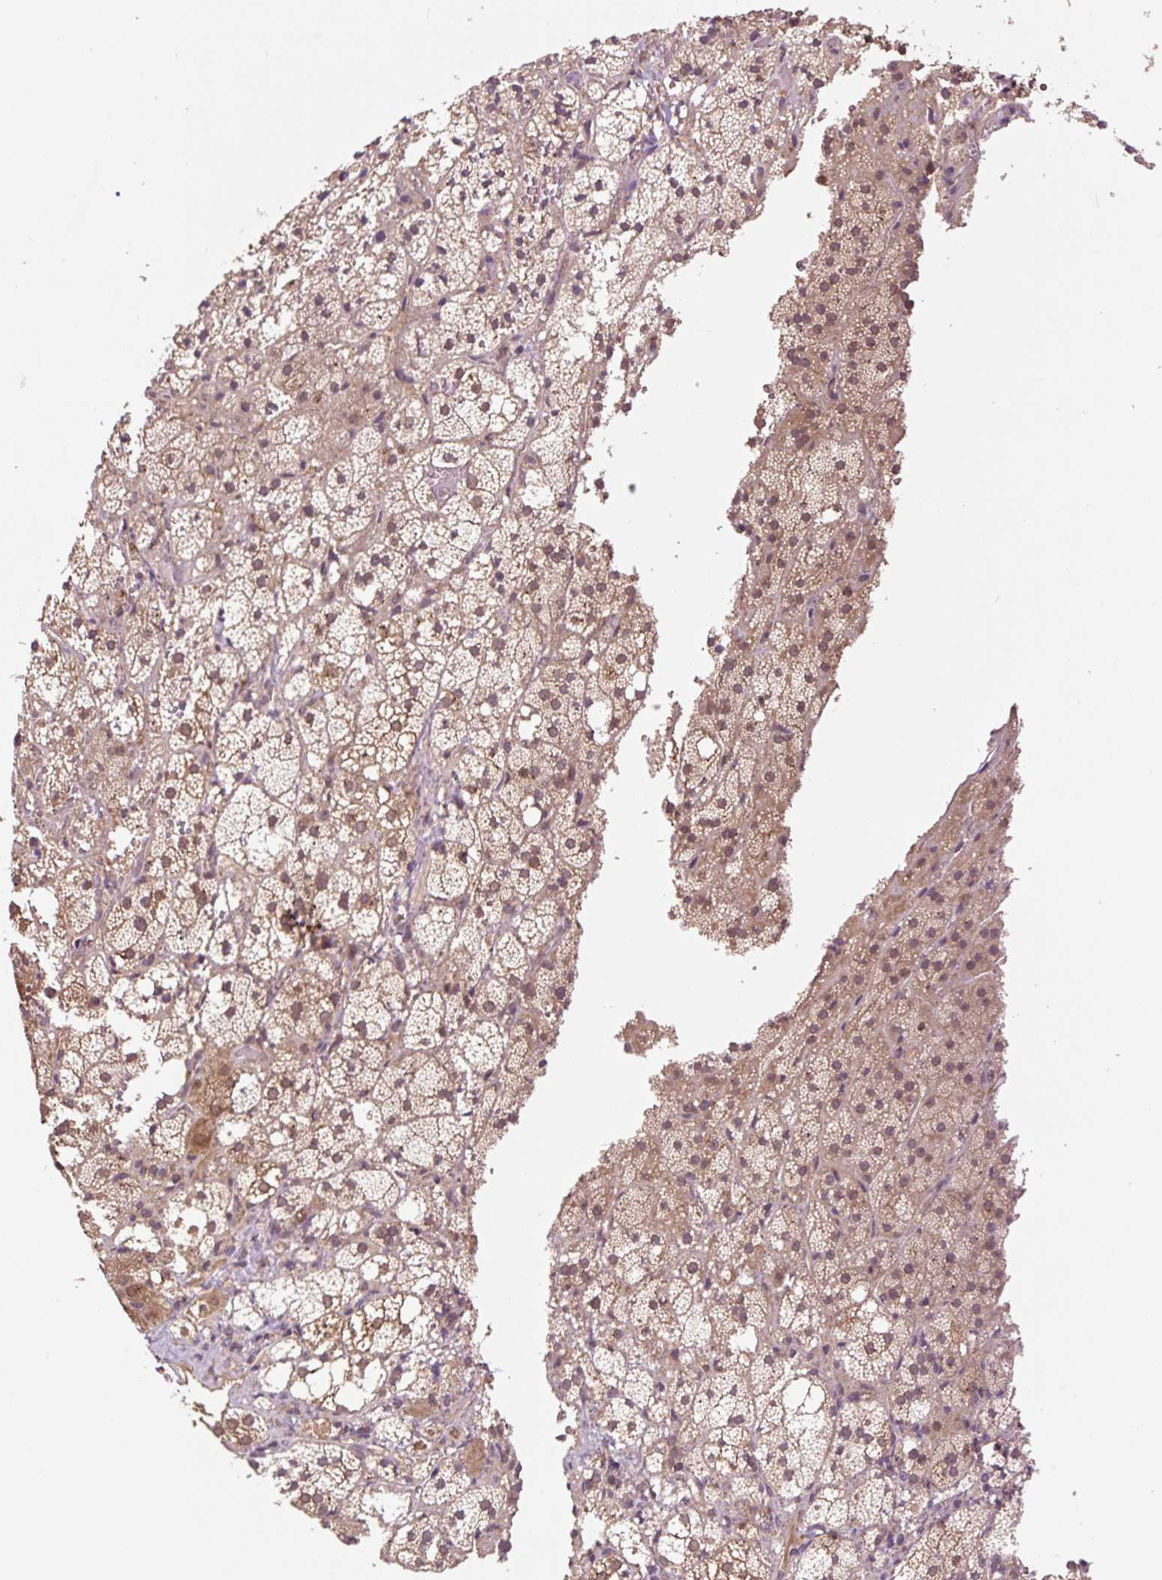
{"staining": {"intensity": "moderate", "quantity": "25%-75%", "location": "cytoplasmic/membranous"}, "tissue": "adrenal gland", "cell_type": "Glandular cells", "image_type": "normal", "snomed": [{"axis": "morphology", "description": "Normal tissue, NOS"}, {"axis": "topography", "description": "Adrenal gland"}], "caption": "Moderate cytoplasmic/membranous expression for a protein is seen in about 25%-75% of glandular cells of benign adrenal gland using immunohistochemistry (IHC).", "gene": "MMS19", "patient": {"sex": "male", "age": 53}}